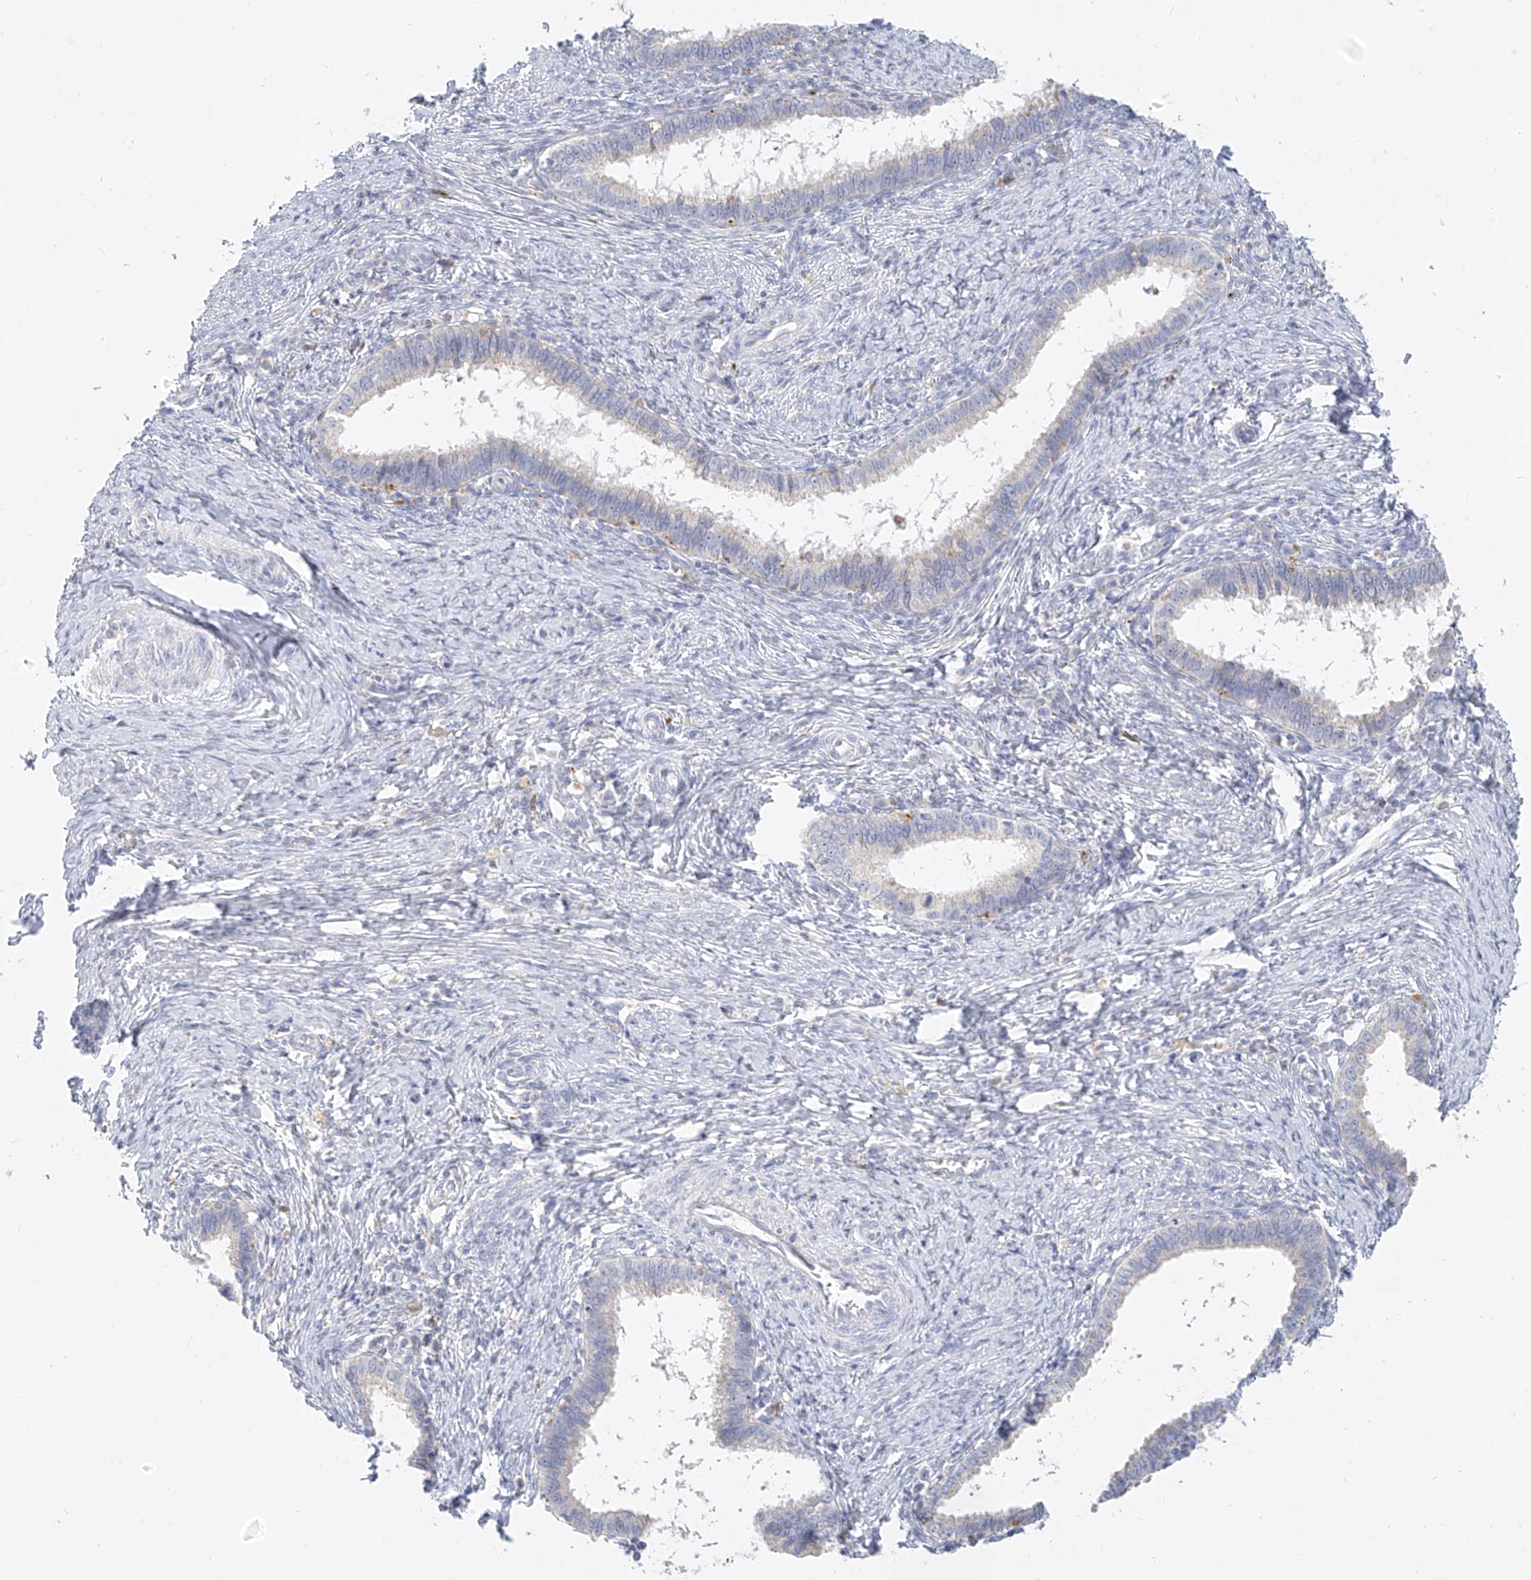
{"staining": {"intensity": "negative", "quantity": "none", "location": "none"}, "tissue": "cervical cancer", "cell_type": "Tumor cells", "image_type": "cancer", "snomed": [{"axis": "morphology", "description": "Adenocarcinoma, NOS"}, {"axis": "topography", "description": "Cervix"}], "caption": "Histopathology image shows no protein staining in tumor cells of adenocarcinoma (cervical) tissue.", "gene": "ZNF404", "patient": {"sex": "female", "age": 36}}